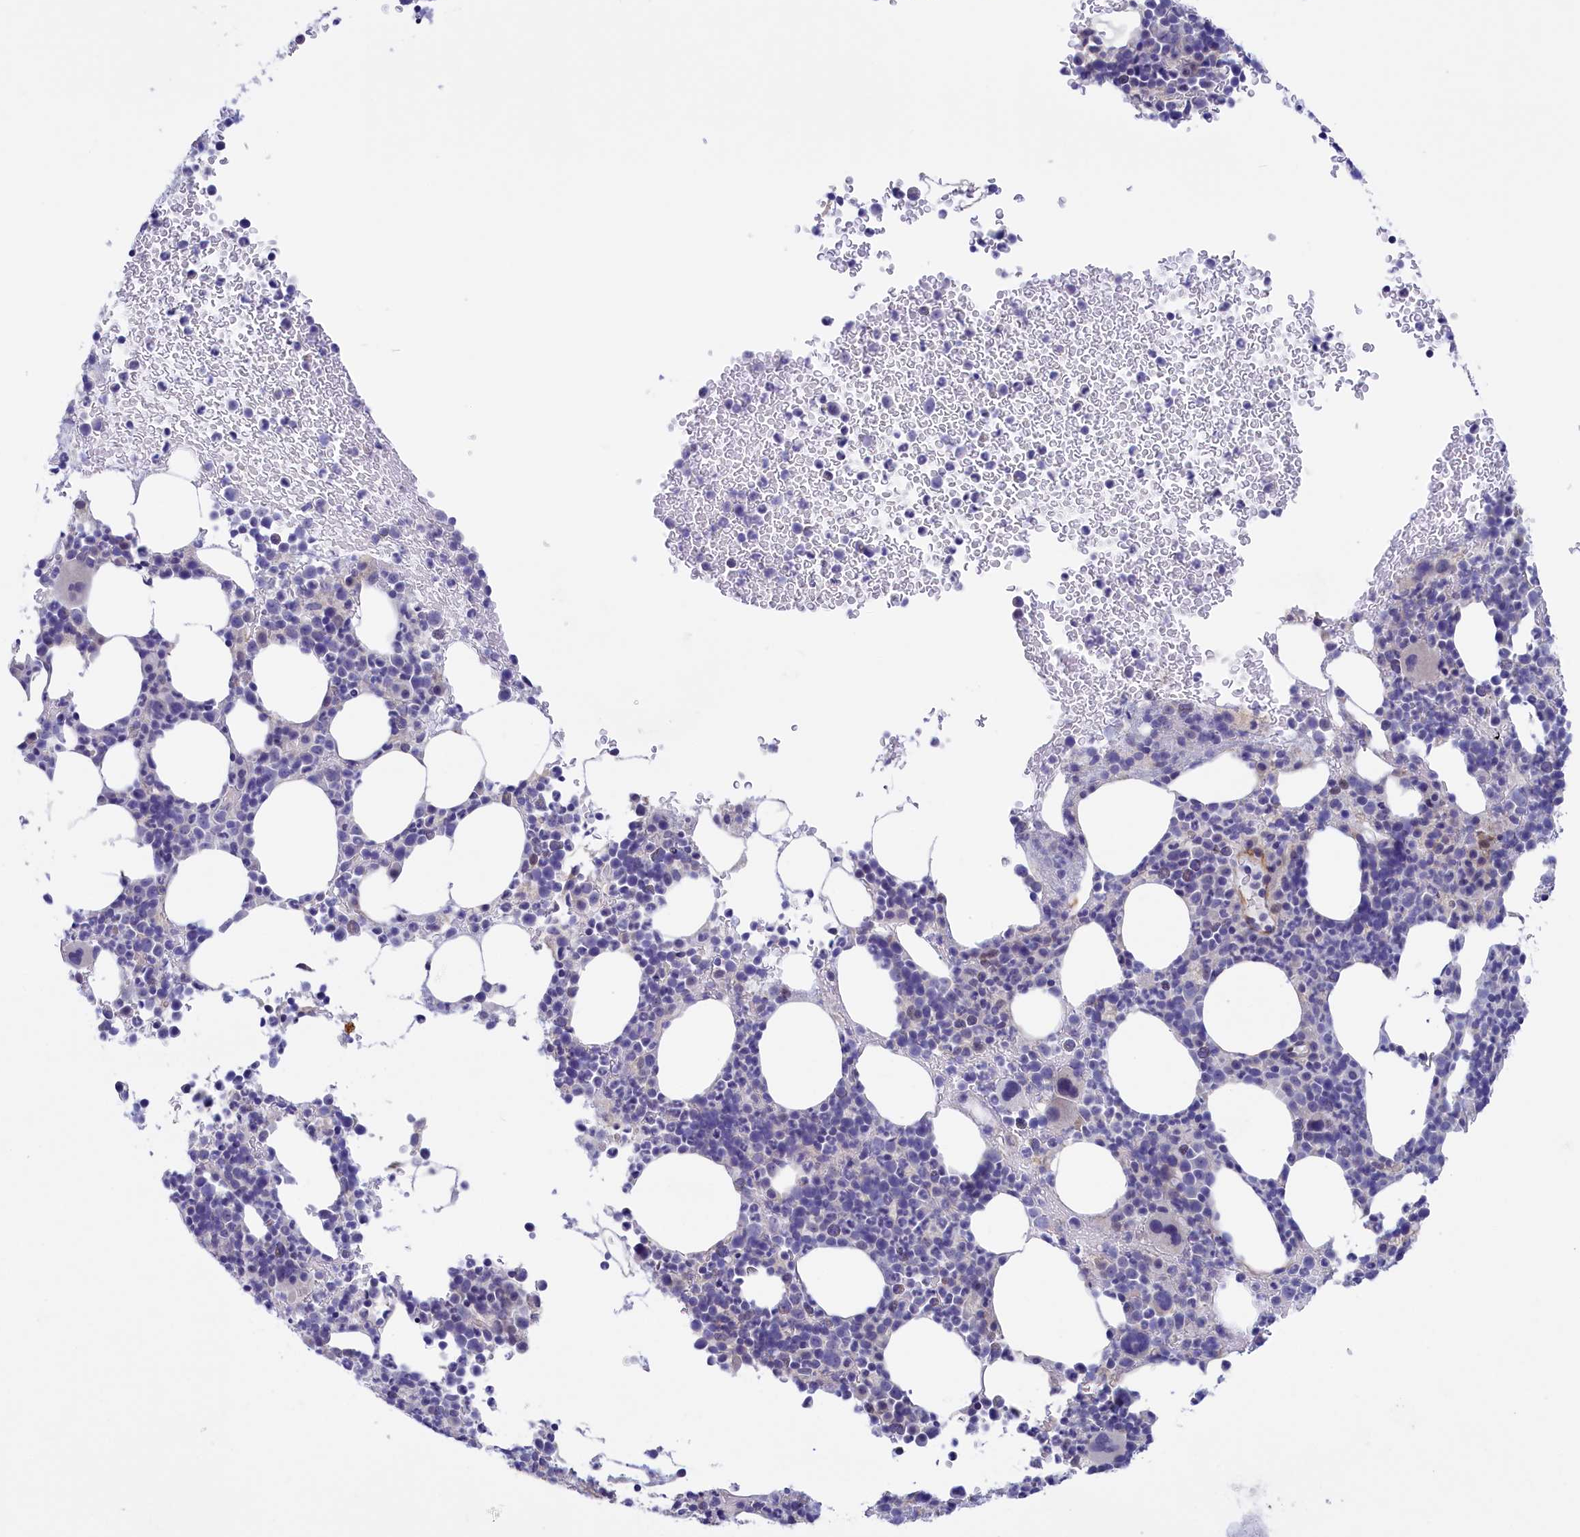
{"staining": {"intensity": "negative", "quantity": "none", "location": "none"}, "tissue": "bone marrow", "cell_type": "Hematopoietic cells", "image_type": "normal", "snomed": [{"axis": "morphology", "description": "Normal tissue, NOS"}, {"axis": "topography", "description": "Bone marrow"}], "caption": "This is an immunohistochemistry histopathology image of unremarkable bone marrow. There is no staining in hematopoietic cells.", "gene": "HYKK", "patient": {"sex": "female", "age": 82}}